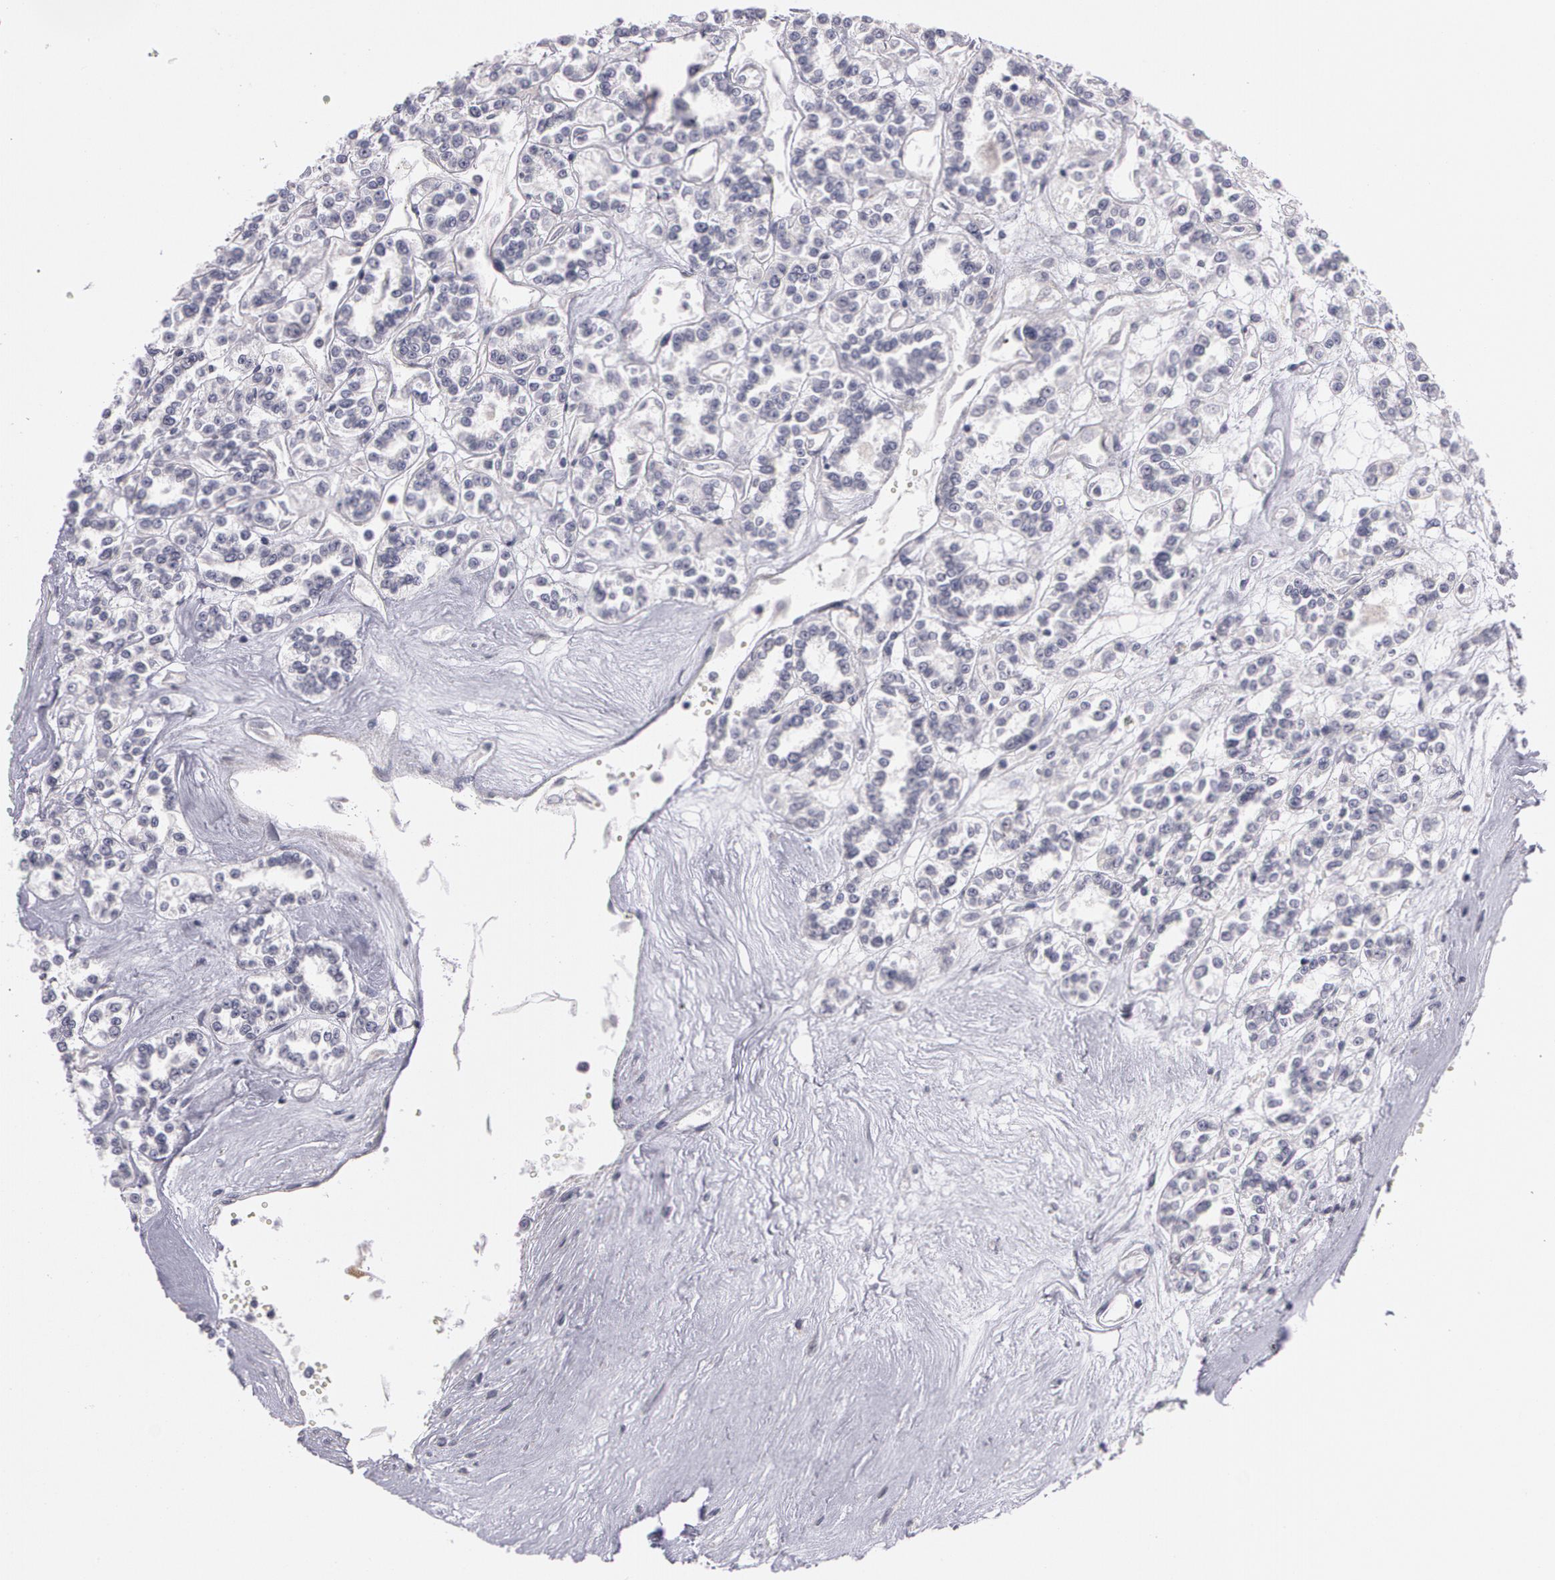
{"staining": {"intensity": "negative", "quantity": "none", "location": "none"}, "tissue": "renal cancer", "cell_type": "Tumor cells", "image_type": "cancer", "snomed": [{"axis": "morphology", "description": "Adenocarcinoma, NOS"}, {"axis": "topography", "description": "Kidney"}], "caption": "DAB (3,3'-diaminobenzidine) immunohistochemical staining of adenocarcinoma (renal) demonstrates no significant staining in tumor cells.", "gene": "NEK9", "patient": {"sex": "female", "age": 76}}